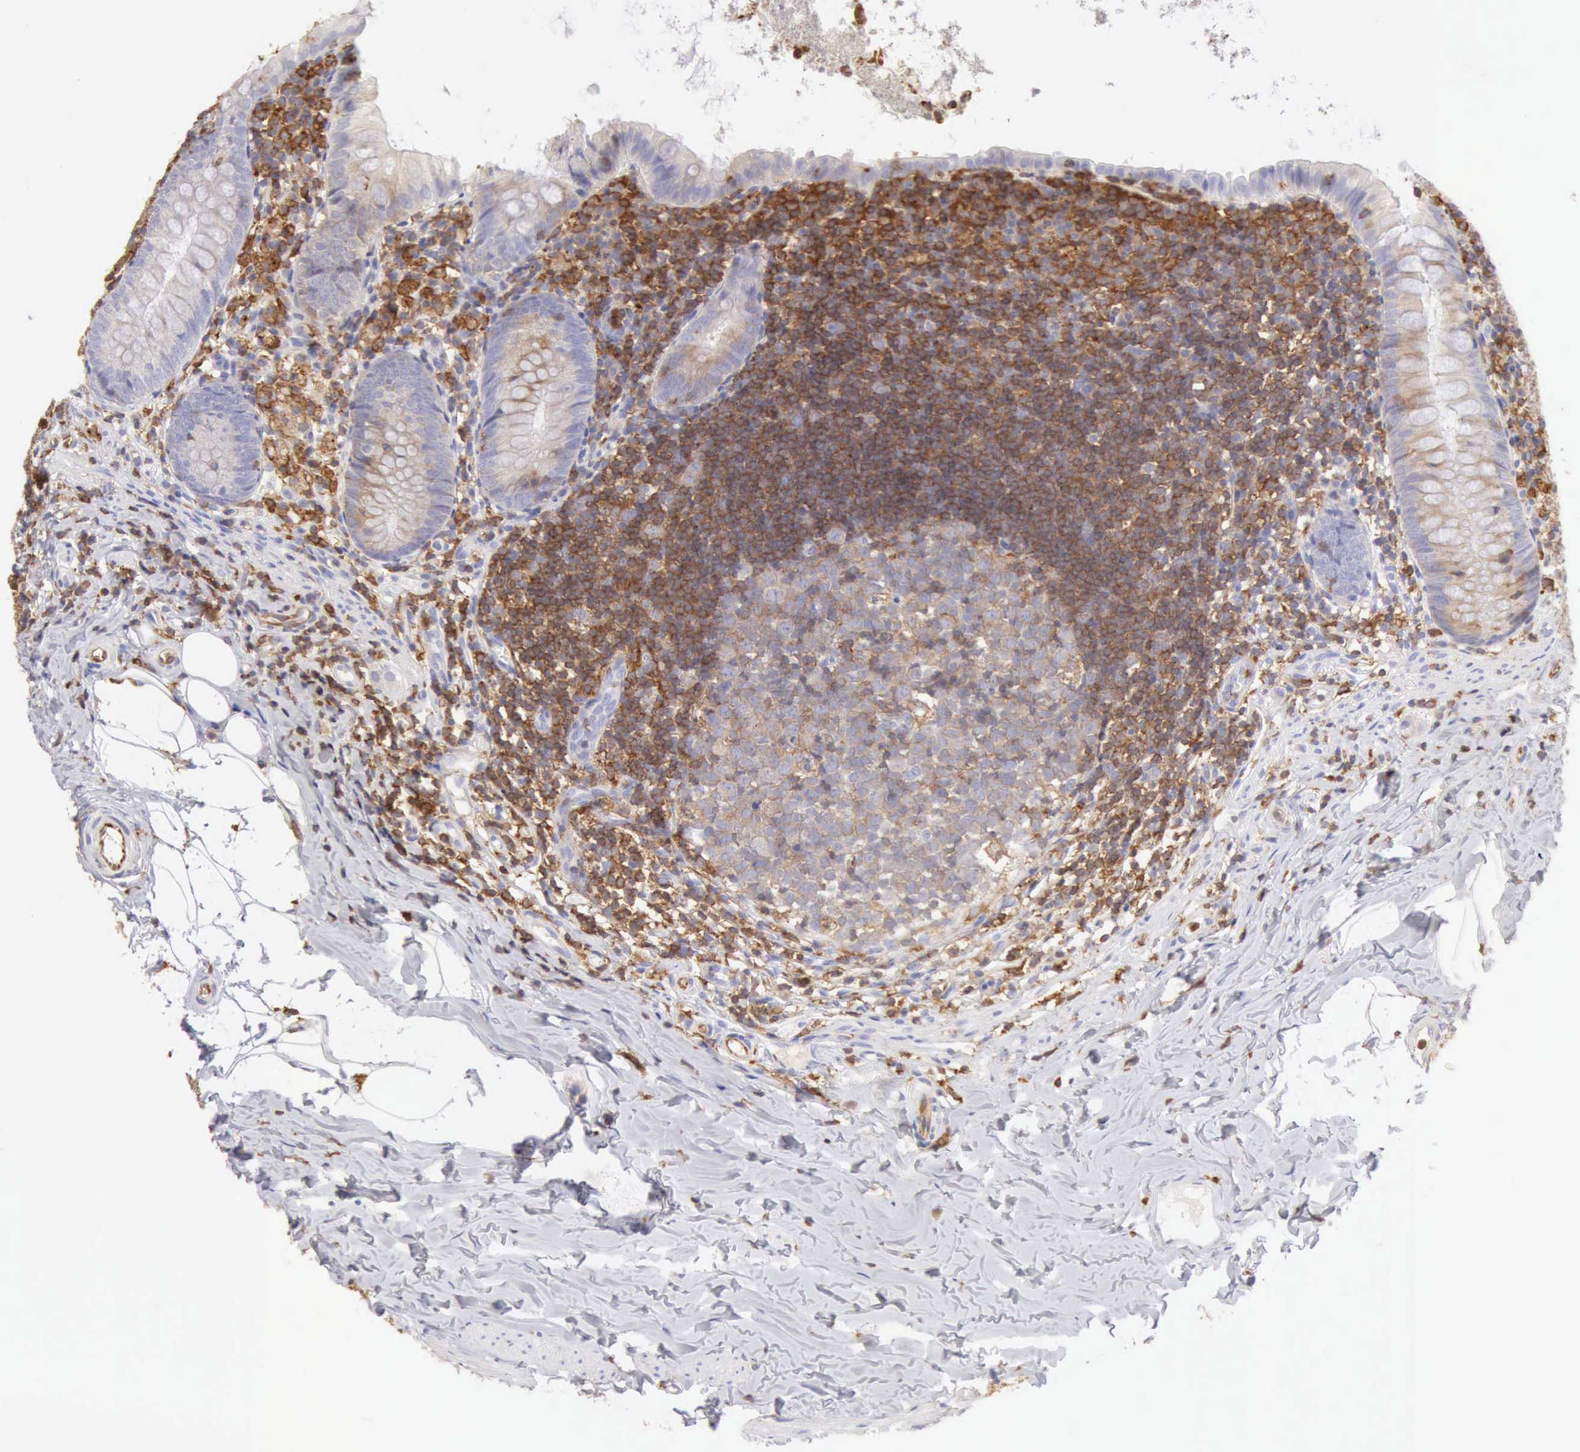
{"staining": {"intensity": "weak", "quantity": "25%-75%", "location": "cytoplasmic/membranous"}, "tissue": "appendix", "cell_type": "Glandular cells", "image_type": "normal", "snomed": [{"axis": "morphology", "description": "Normal tissue, NOS"}, {"axis": "topography", "description": "Appendix"}], "caption": "Brown immunohistochemical staining in unremarkable appendix displays weak cytoplasmic/membranous positivity in about 25%-75% of glandular cells. The staining is performed using DAB brown chromogen to label protein expression. The nuclei are counter-stained blue using hematoxylin.", "gene": "ARHGAP4", "patient": {"sex": "female", "age": 9}}